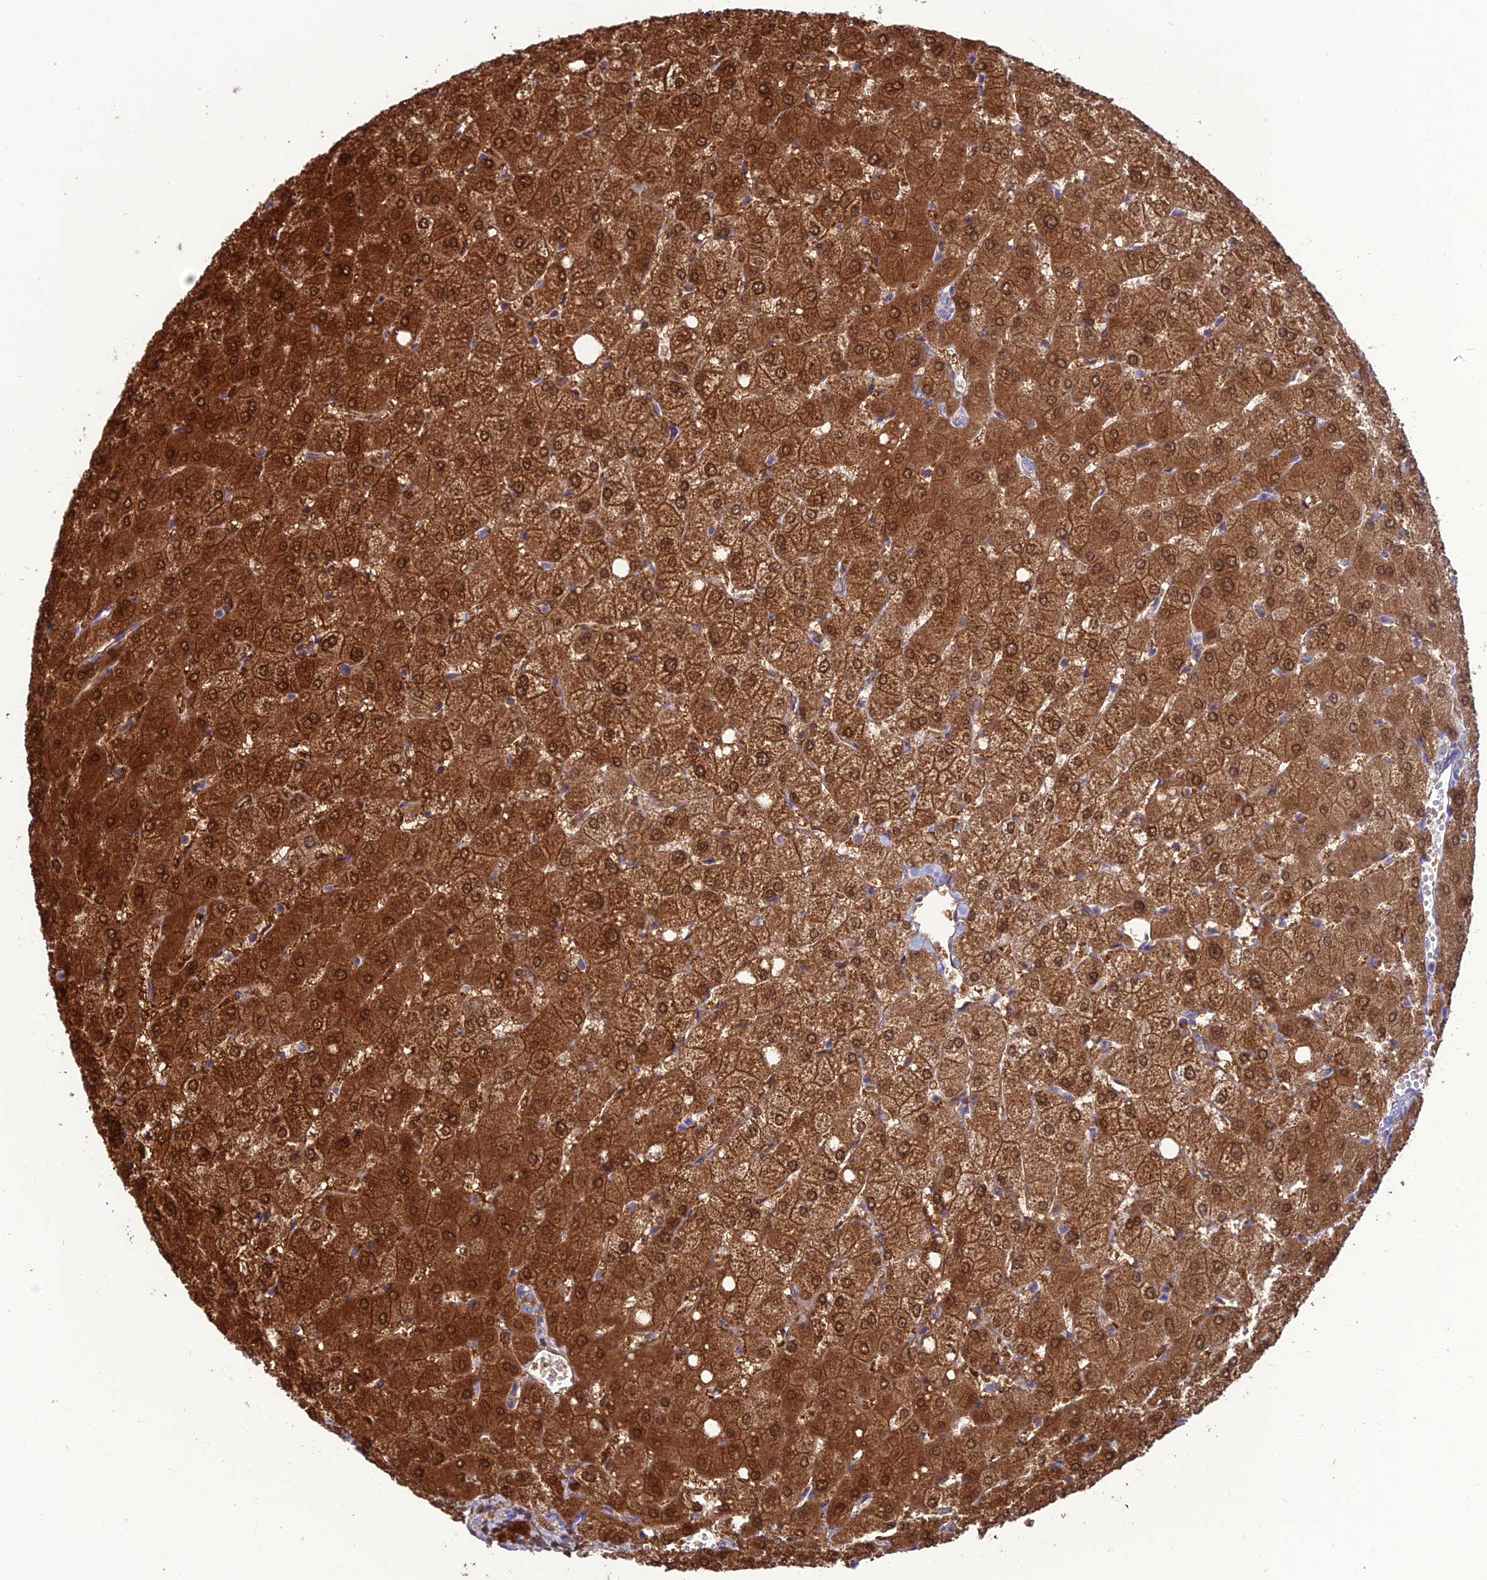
{"staining": {"intensity": "negative", "quantity": "none", "location": "none"}, "tissue": "liver", "cell_type": "Cholangiocytes", "image_type": "normal", "snomed": [{"axis": "morphology", "description": "Normal tissue, NOS"}, {"axis": "topography", "description": "Liver"}], "caption": "A high-resolution histopathology image shows immunohistochemistry (IHC) staining of unremarkable liver, which displays no significant positivity in cholangiocytes. Brightfield microscopy of immunohistochemistry stained with DAB (brown) and hematoxylin (blue), captured at high magnification.", "gene": "GNPNAT1", "patient": {"sex": "female", "age": 54}}